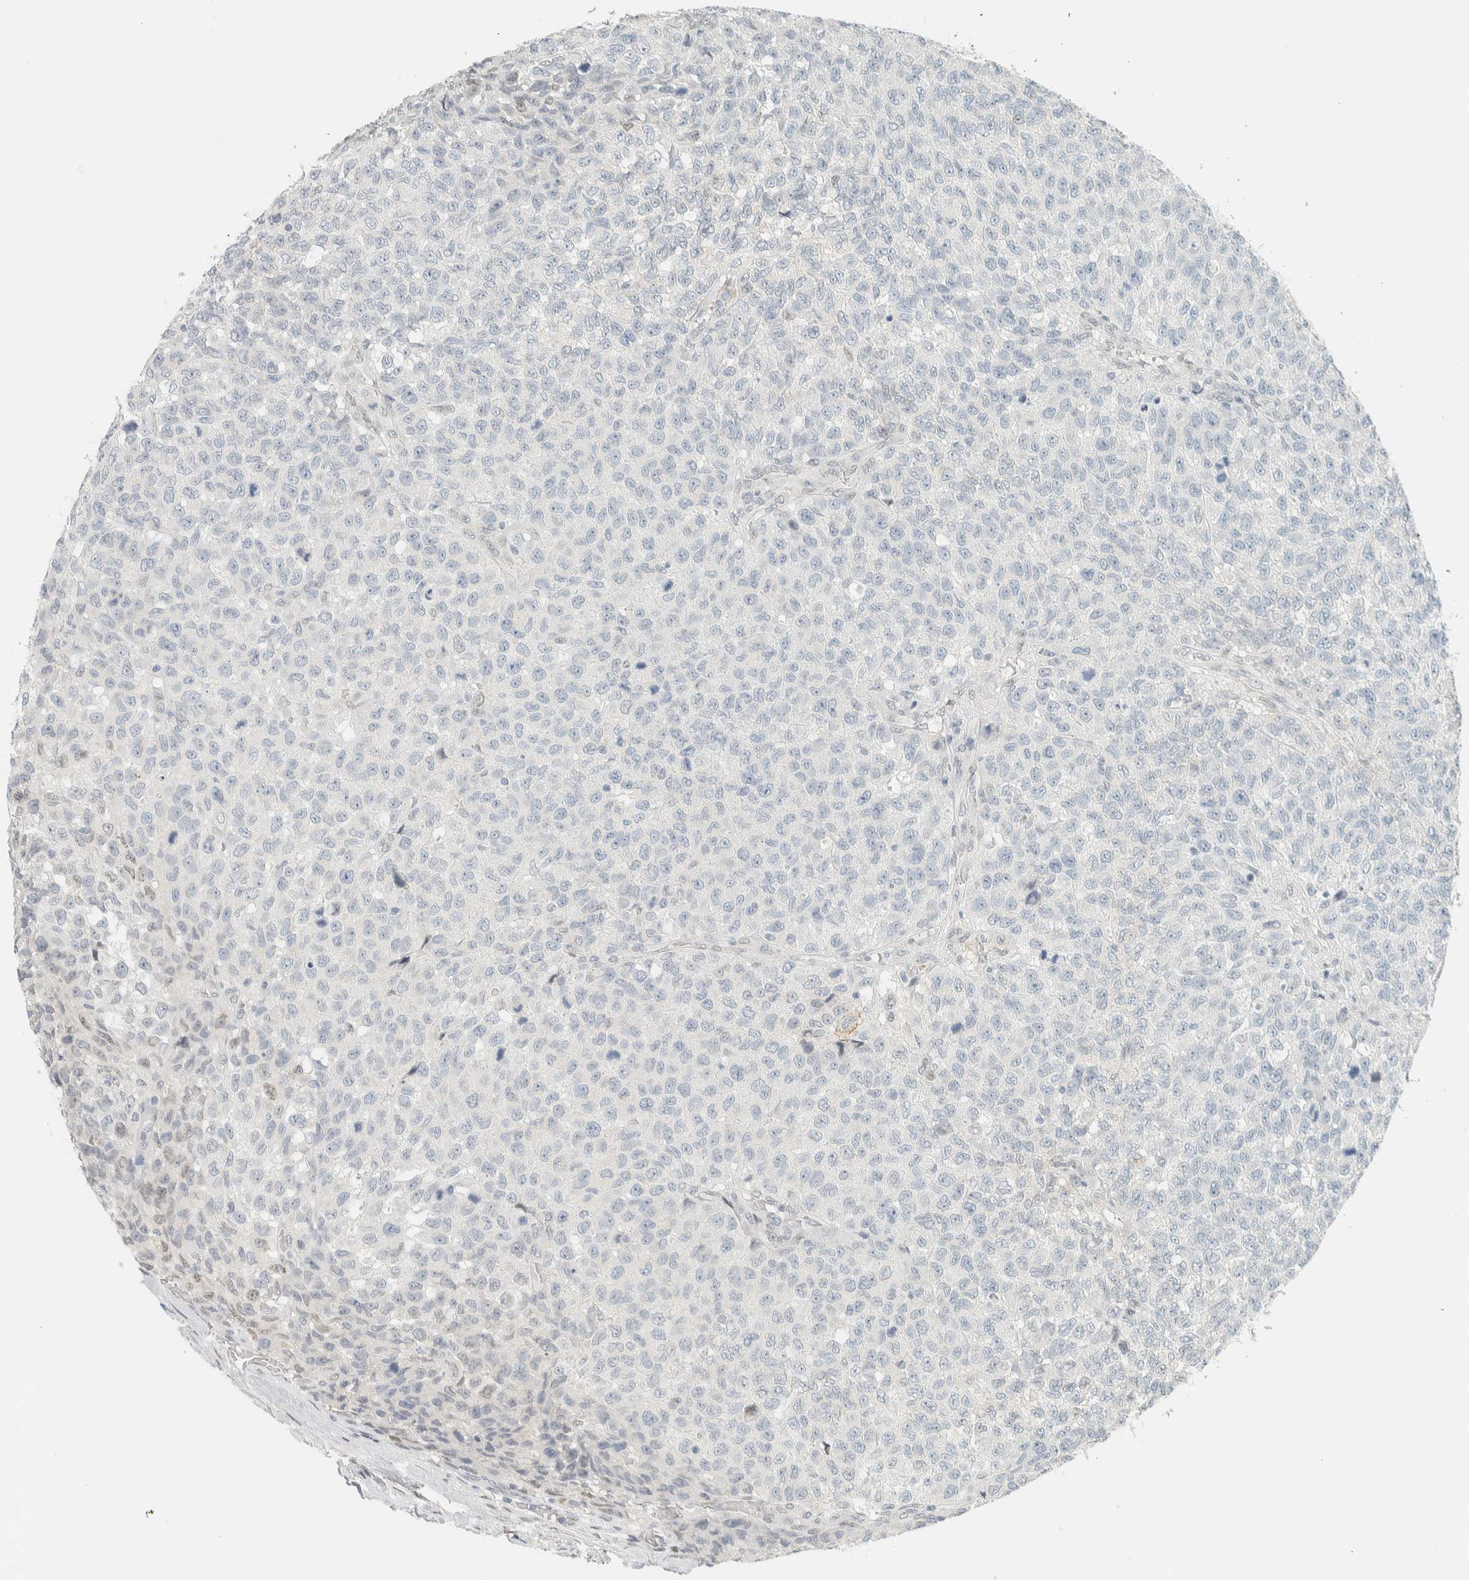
{"staining": {"intensity": "negative", "quantity": "none", "location": "none"}, "tissue": "testis cancer", "cell_type": "Tumor cells", "image_type": "cancer", "snomed": [{"axis": "morphology", "description": "Seminoma, NOS"}, {"axis": "topography", "description": "Testis"}], "caption": "DAB immunohistochemical staining of testis cancer demonstrates no significant positivity in tumor cells.", "gene": "C1QTNF12", "patient": {"sex": "male", "age": 59}}